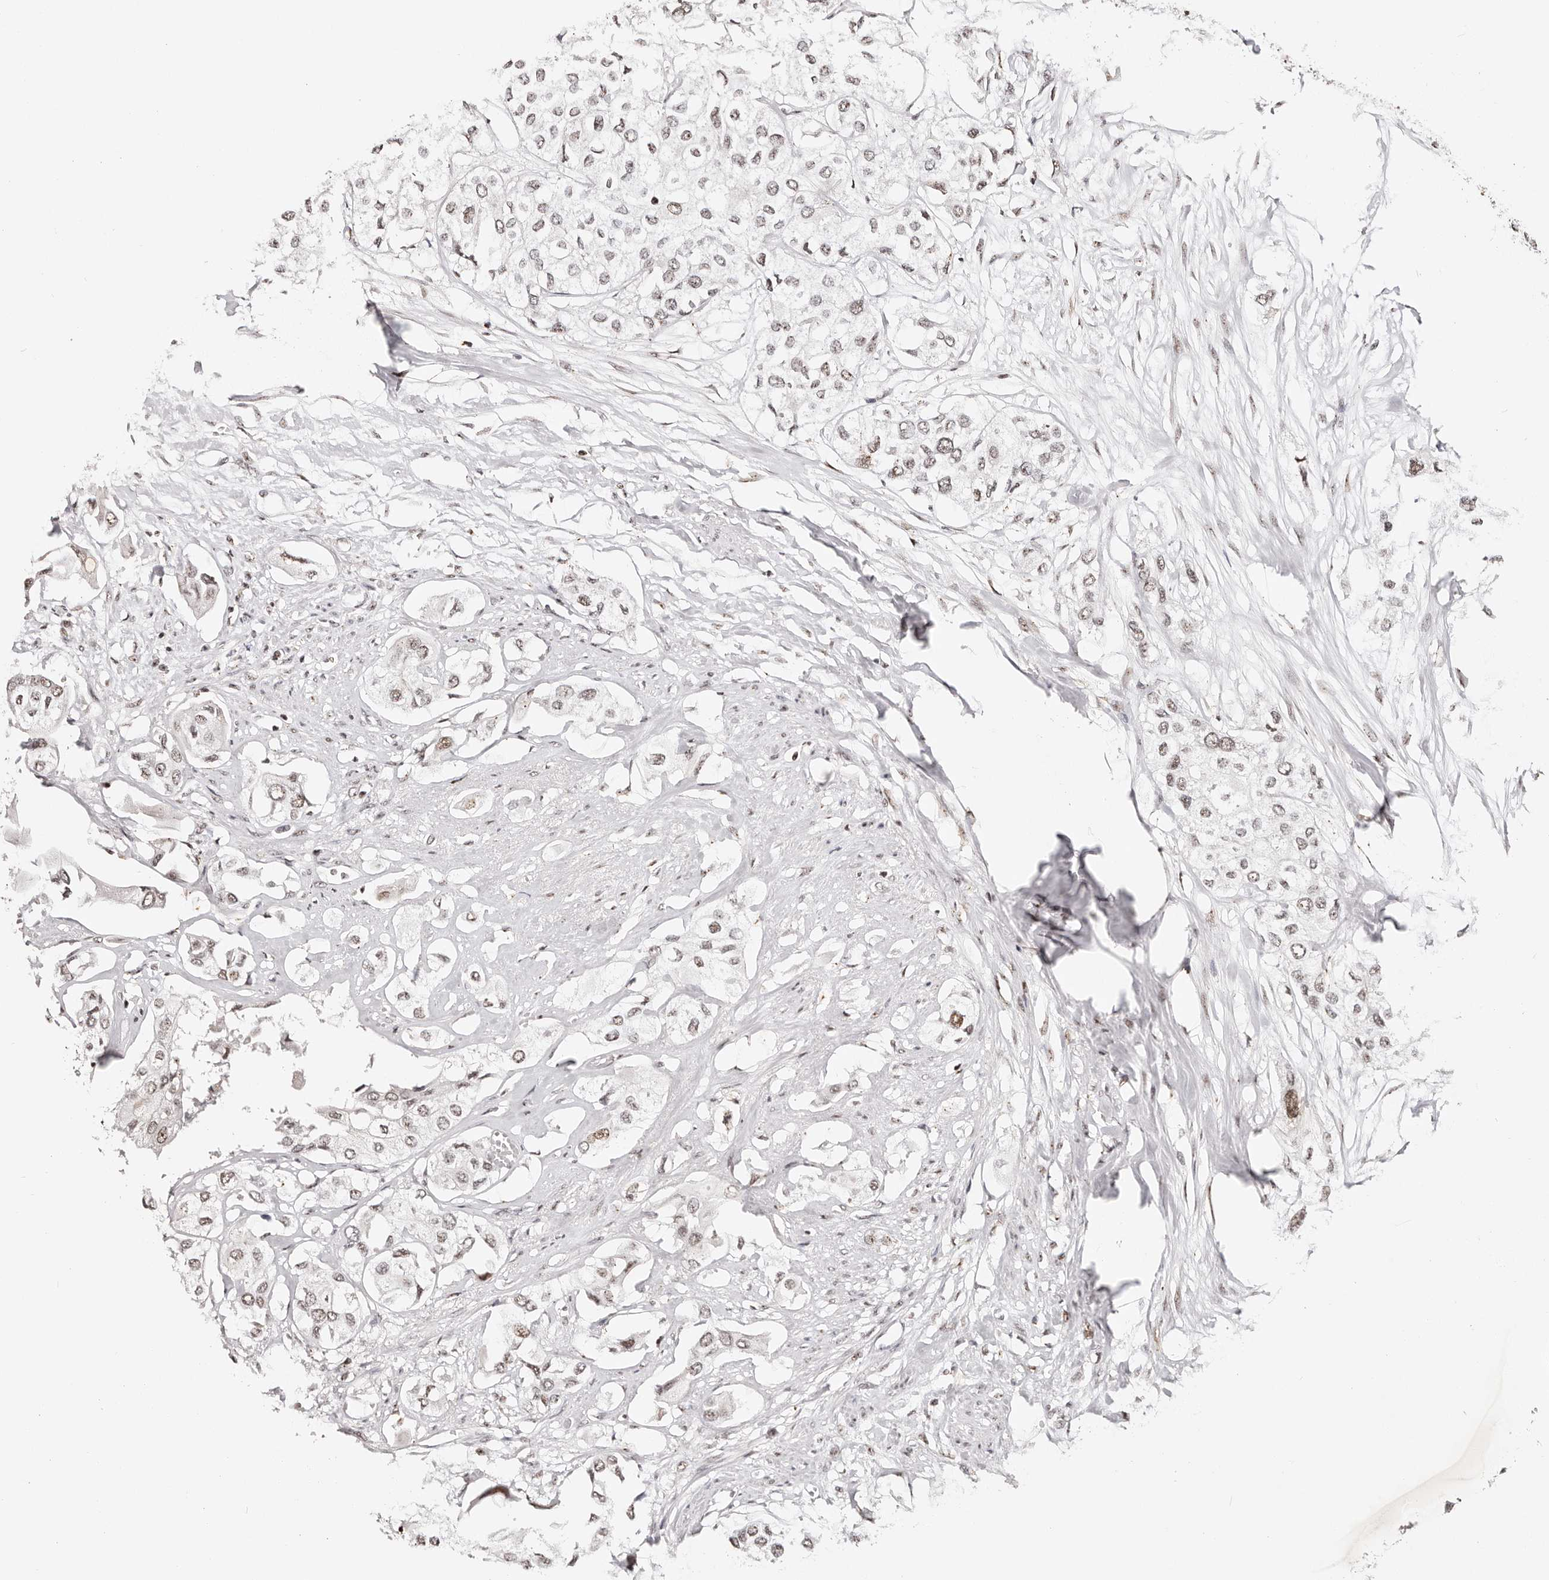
{"staining": {"intensity": "weak", "quantity": "<25%", "location": "nuclear"}, "tissue": "urothelial cancer", "cell_type": "Tumor cells", "image_type": "cancer", "snomed": [{"axis": "morphology", "description": "Urothelial carcinoma, High grade"}, {"axis": "topography", "description": "Urinary bladder"}], "caption": "Protein analysis of urothelial cancer demonstrates no significant expression in tumor cells.", "gene": "IQGAP3", "patient": {"sex": "male", "age": 64}}